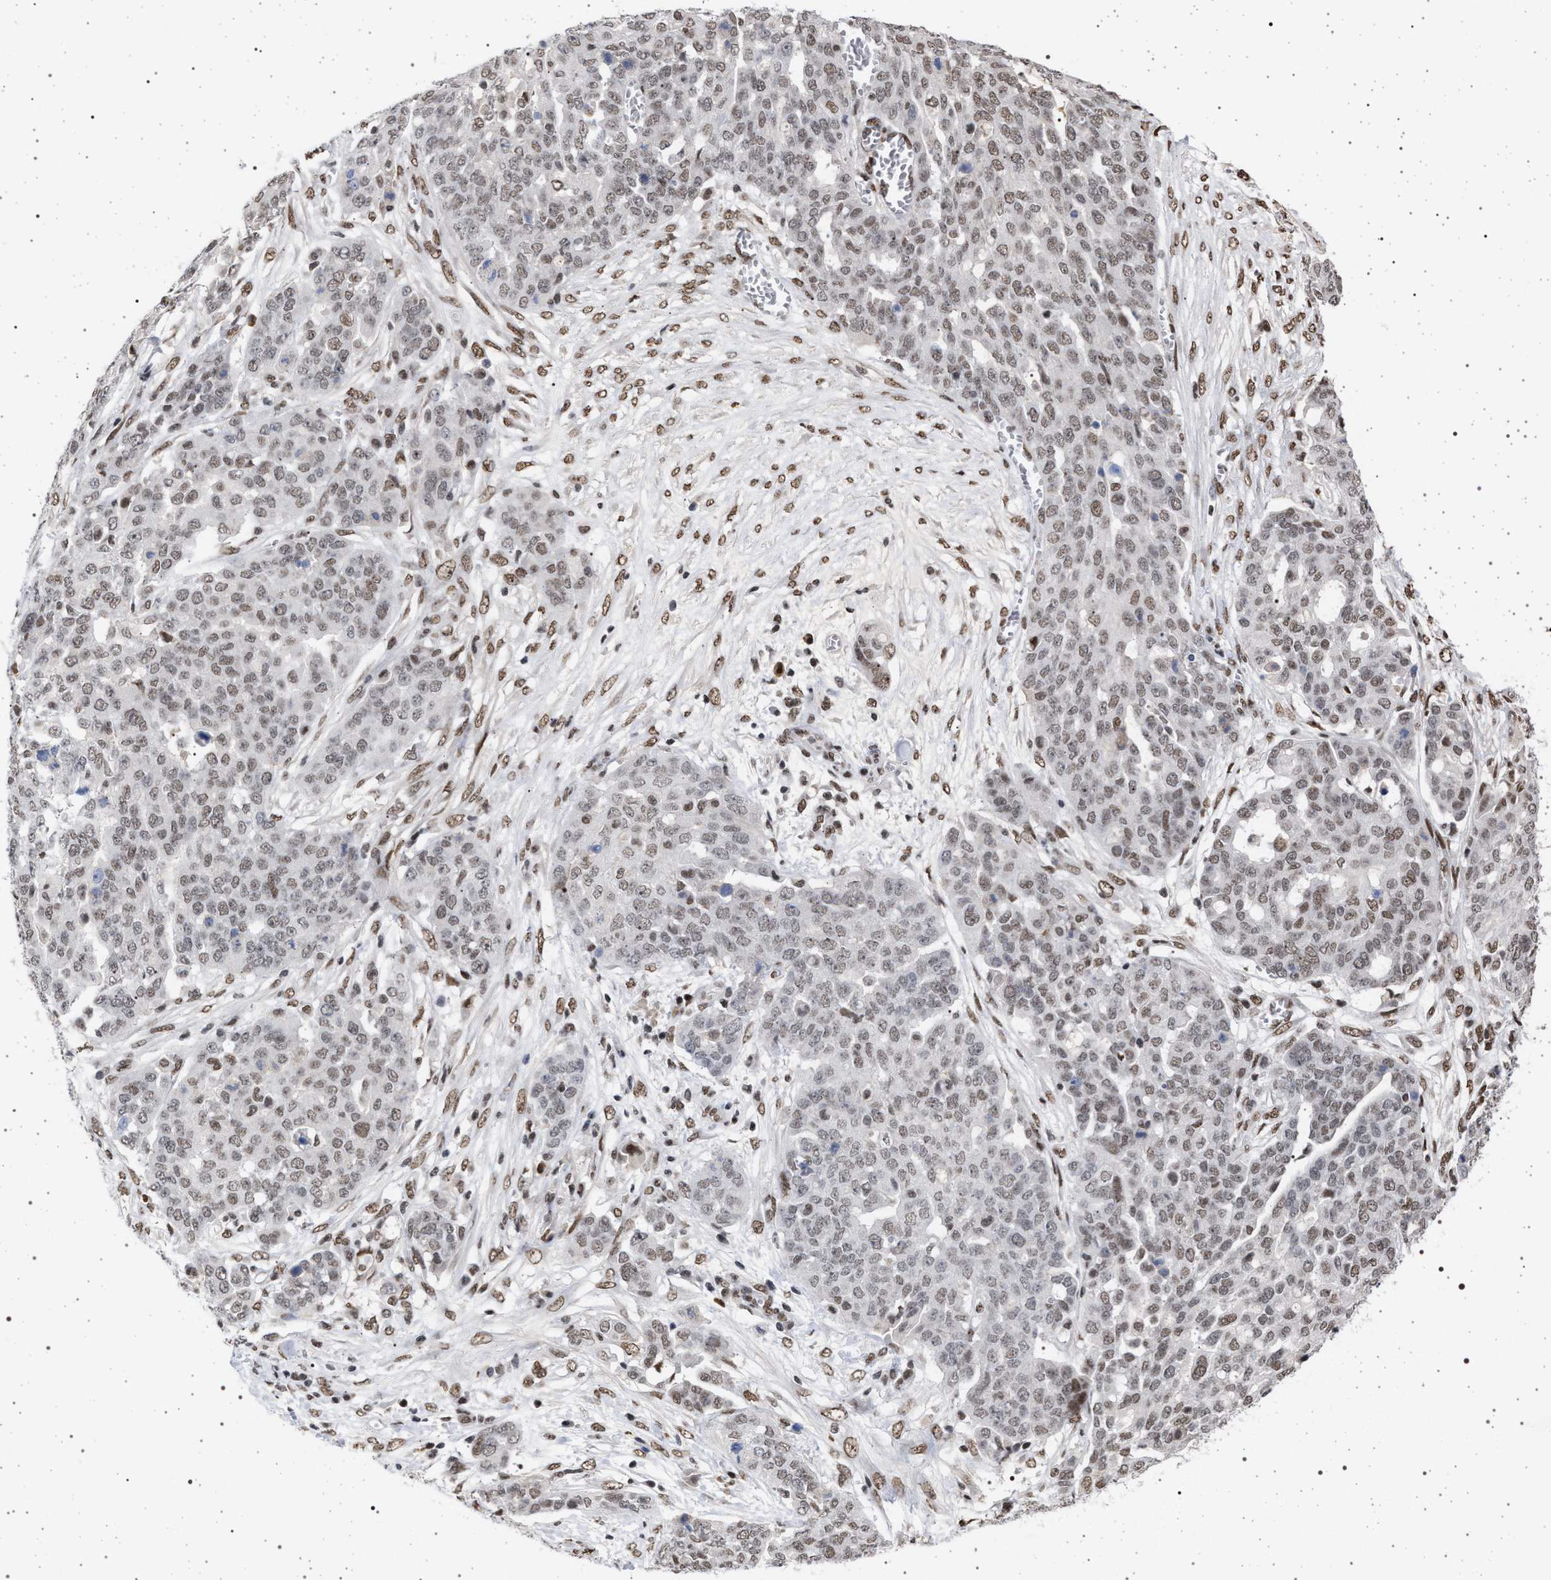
{"staining": {"intensity": "weak", "quantity": "25%-75%", "location": "nuclear"}, "tissue": "ovarian cancer", "cell_type": "Tumor cells", "image_type": "cancer", "snomed": [{"axis": "morphology", "description": "Cystadenocarcinoma, serous, NOS"}, {"axis": "topography", "description": "Soft tissue"}, {"axis": "topography", "description": "Ovary"}], "caption": "Ovarian serous cystadenocarcinoma tissue displays weak nuclear positivity in about 25%-75% of tumor cells, visualized by immunohistochemistry. Nuclei are stained in blue.", "gene": "PHF12", "patient": {"sex": "female", "age": 57}}